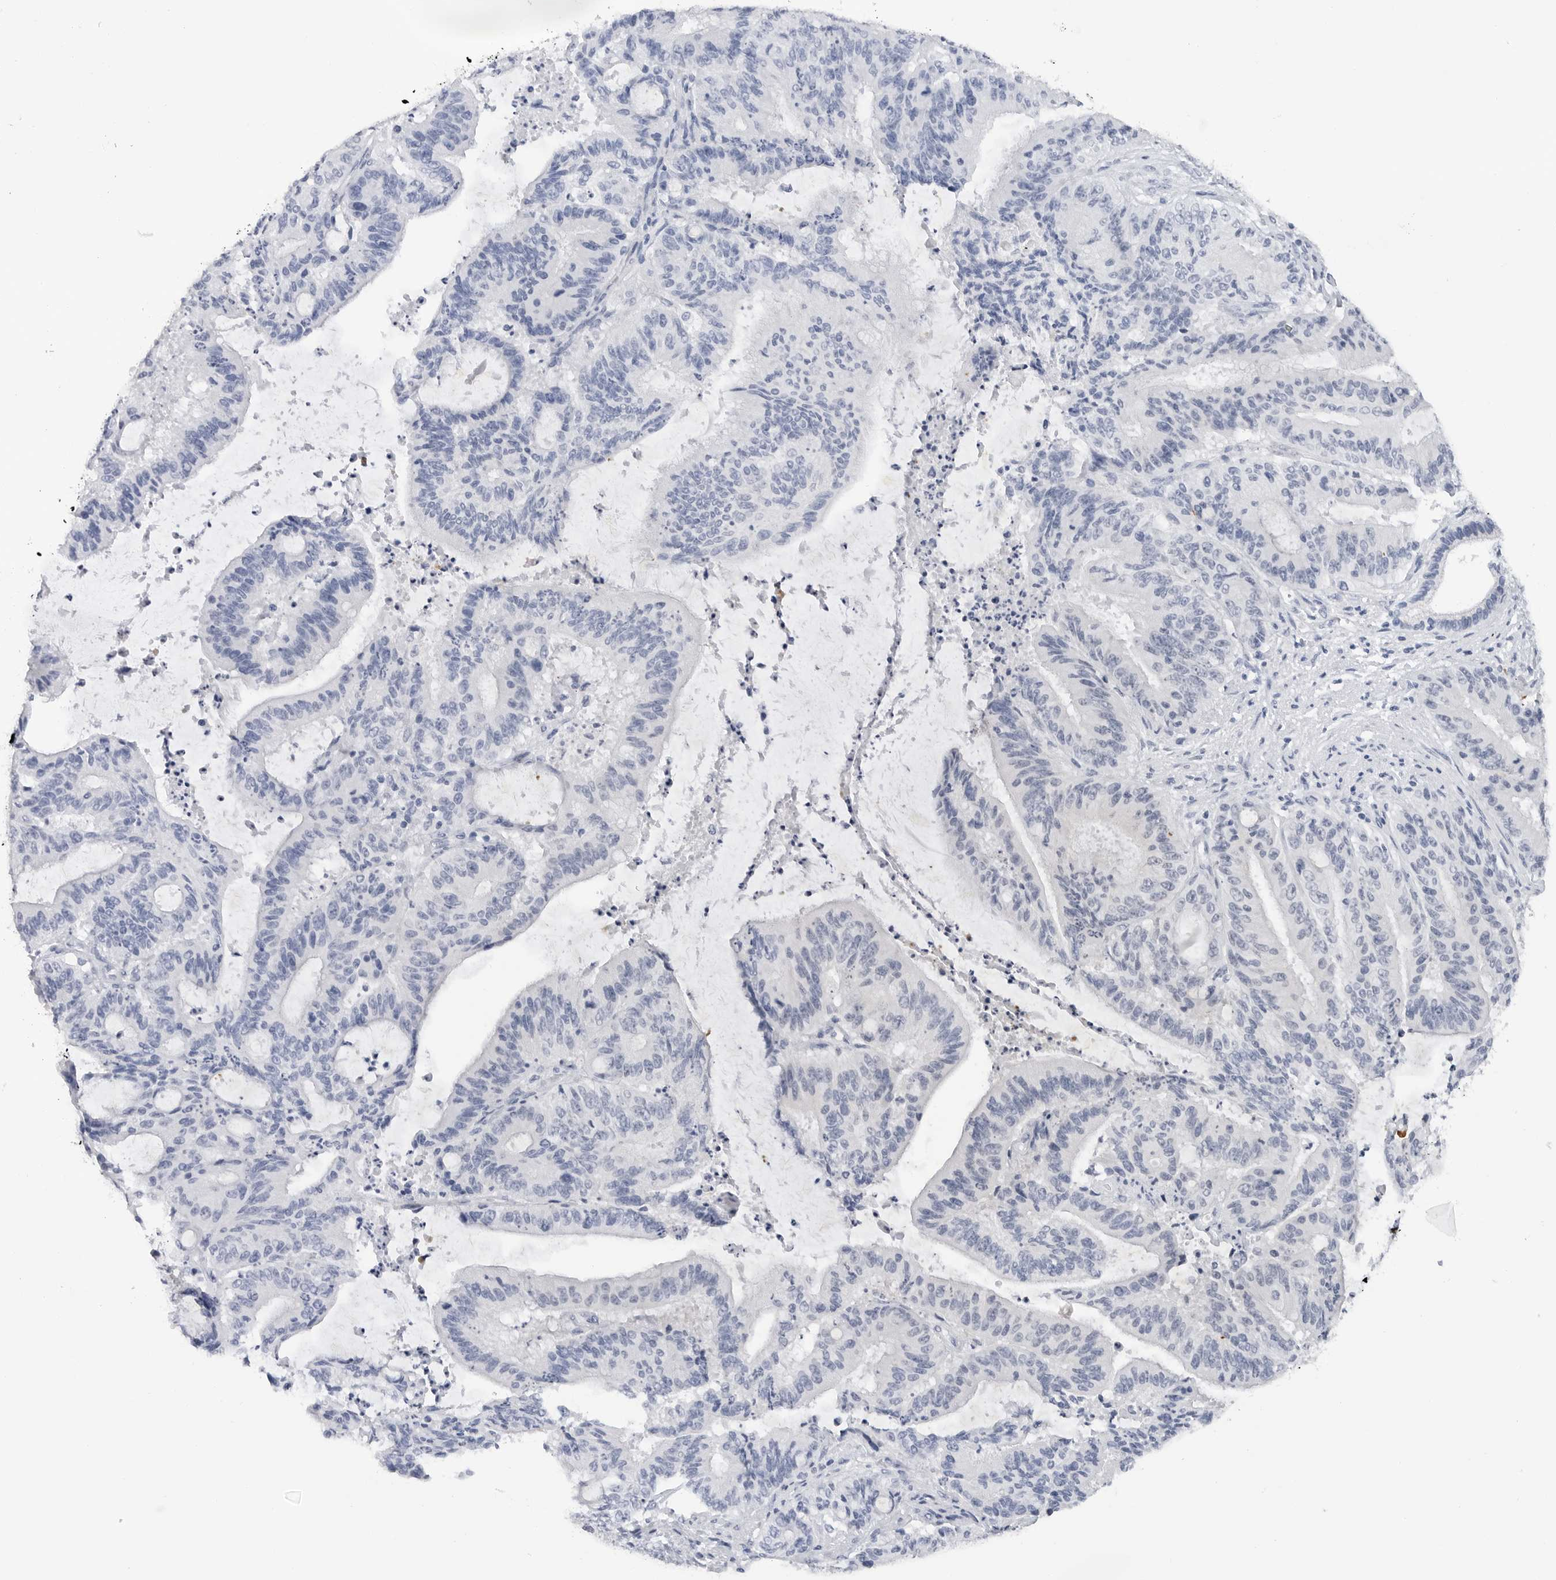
{"staining": {"intensity": "negative", "quantity": "none", "location": "none"}, "tissue": "liver cancer", "cell_type": "Tumor cells", "image_type": "cancer", "snomed": [{"axis": "morphology", "description": "Normal tissue, NOS"}, {"axis": "morphology", "description": "Cholangiocarcinoma"}, {"axis": "topography", "description": "Liver"}, {"axis": "topography", "description": "Peripheral nerve tissue"}], "caption": "An image of cholangiocarcinoma (liver) stained for a protein demonstrates no brown staining in tumor cells. (Stains: DAB (3,3'-diaminobenzidine) immunohistochemistry with hematoxylin counter stain, Microscopy: brightfield microscopy at high magnification).", "gene": "MAP2K5", "patient": {"sex": "female", "age": 73}}